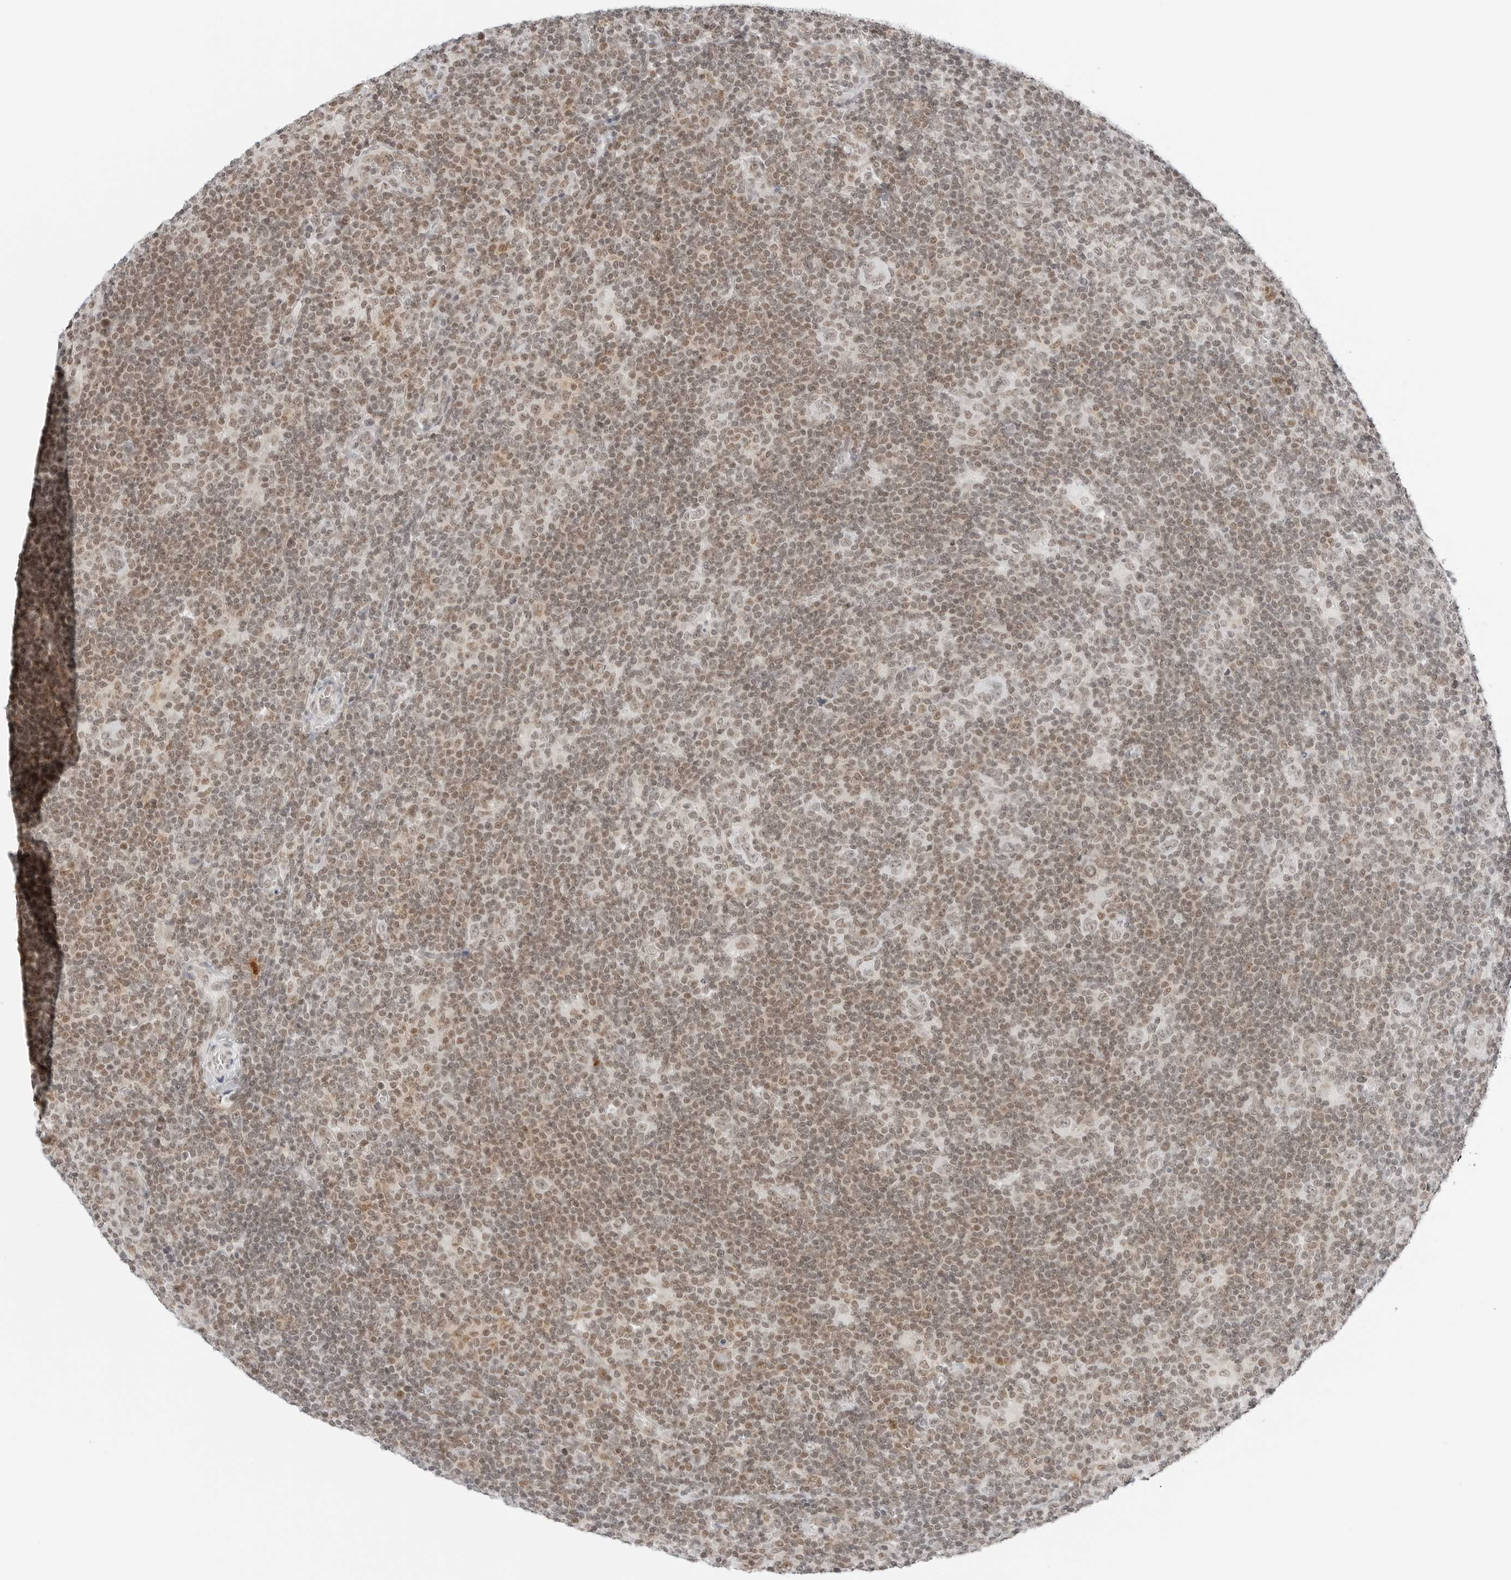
{"staining": {"intensity": "weak", "quantity": ">75%", "location": "nuclear"}, "tissue": "lymphoma", "cell_type": "Tumor cells", "image_type": "cancer", "snomed": [{"axis": "morphology", "description": "Hodgkin's disease, NOS"}, {"axis": "topography", "description": "Lymph node"}], "caption": "Brown immunohistochemical staining in human lymphoma shows weak nuclear positivity in about >75% of tumor cells. (IHC, brightfield microscopy, high magnification).", "gene": "CRTC2", "patient": {"sex": "female", "age": 57}}